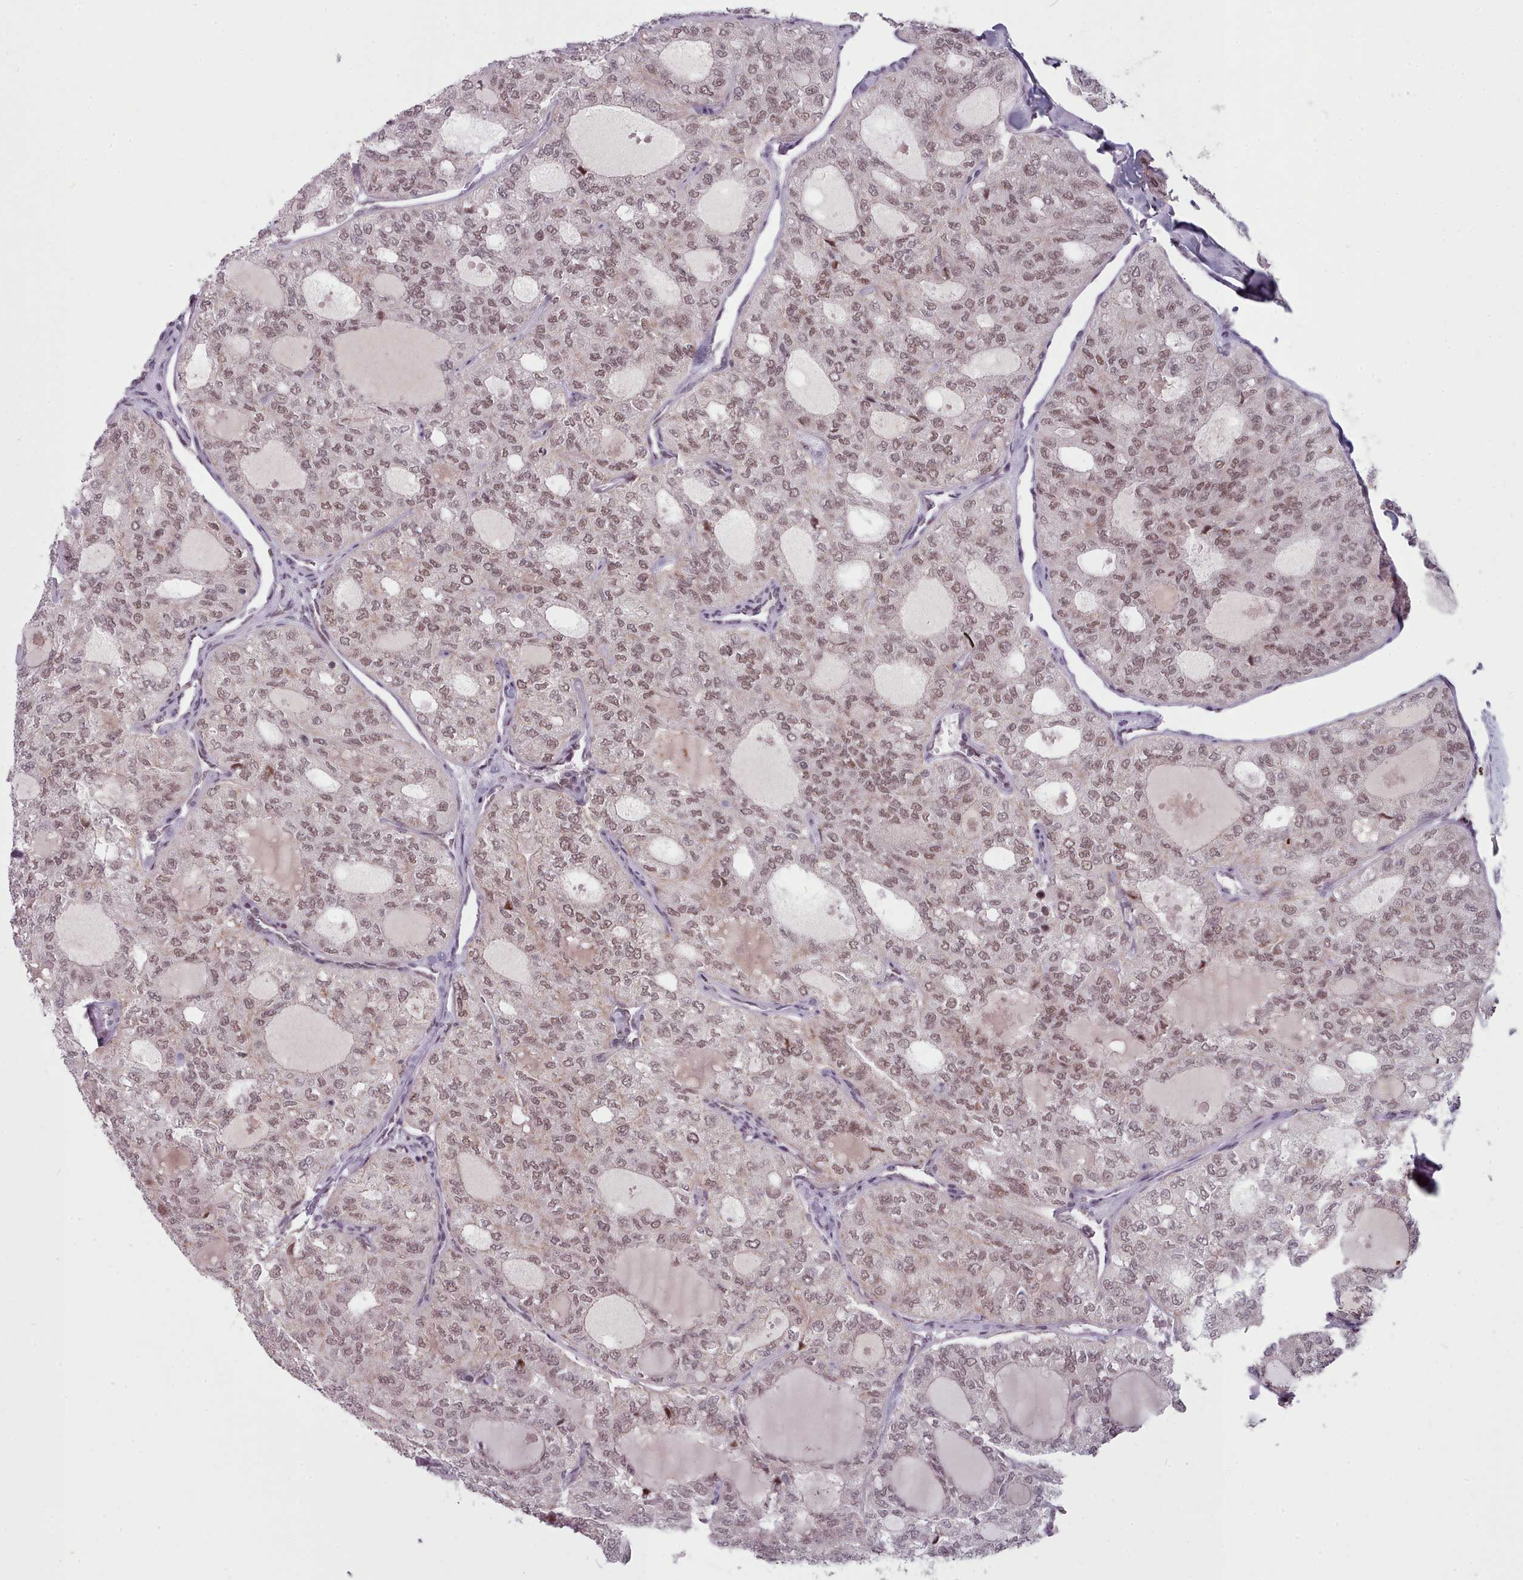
{"staining": {"intensity": "moderate", "quantity": ">75%", "location": "nuclear"}, "tissue": "thyroid cancer", "cell_type": "Tumor cells", "image_type": "cancer", "snomed": [{"axis": "morphology", "description": "Follicular adenoma carcinoma, NOS"}, {"axis": "topography", "description": "Thyroid gland"}], "caption": "Immunohistochemical staining of human thyroid cancer (follicular adenoma carcinoma) shows moderate nuclear protein positivity in approximately >75% of tumor cells. (Stains: DAB in brown, nuclei in blue, Microscopy: brightfield microscopy at high magnification).", "gene": "SRSF9", "patient": {"sex": "male", "age": 75}}